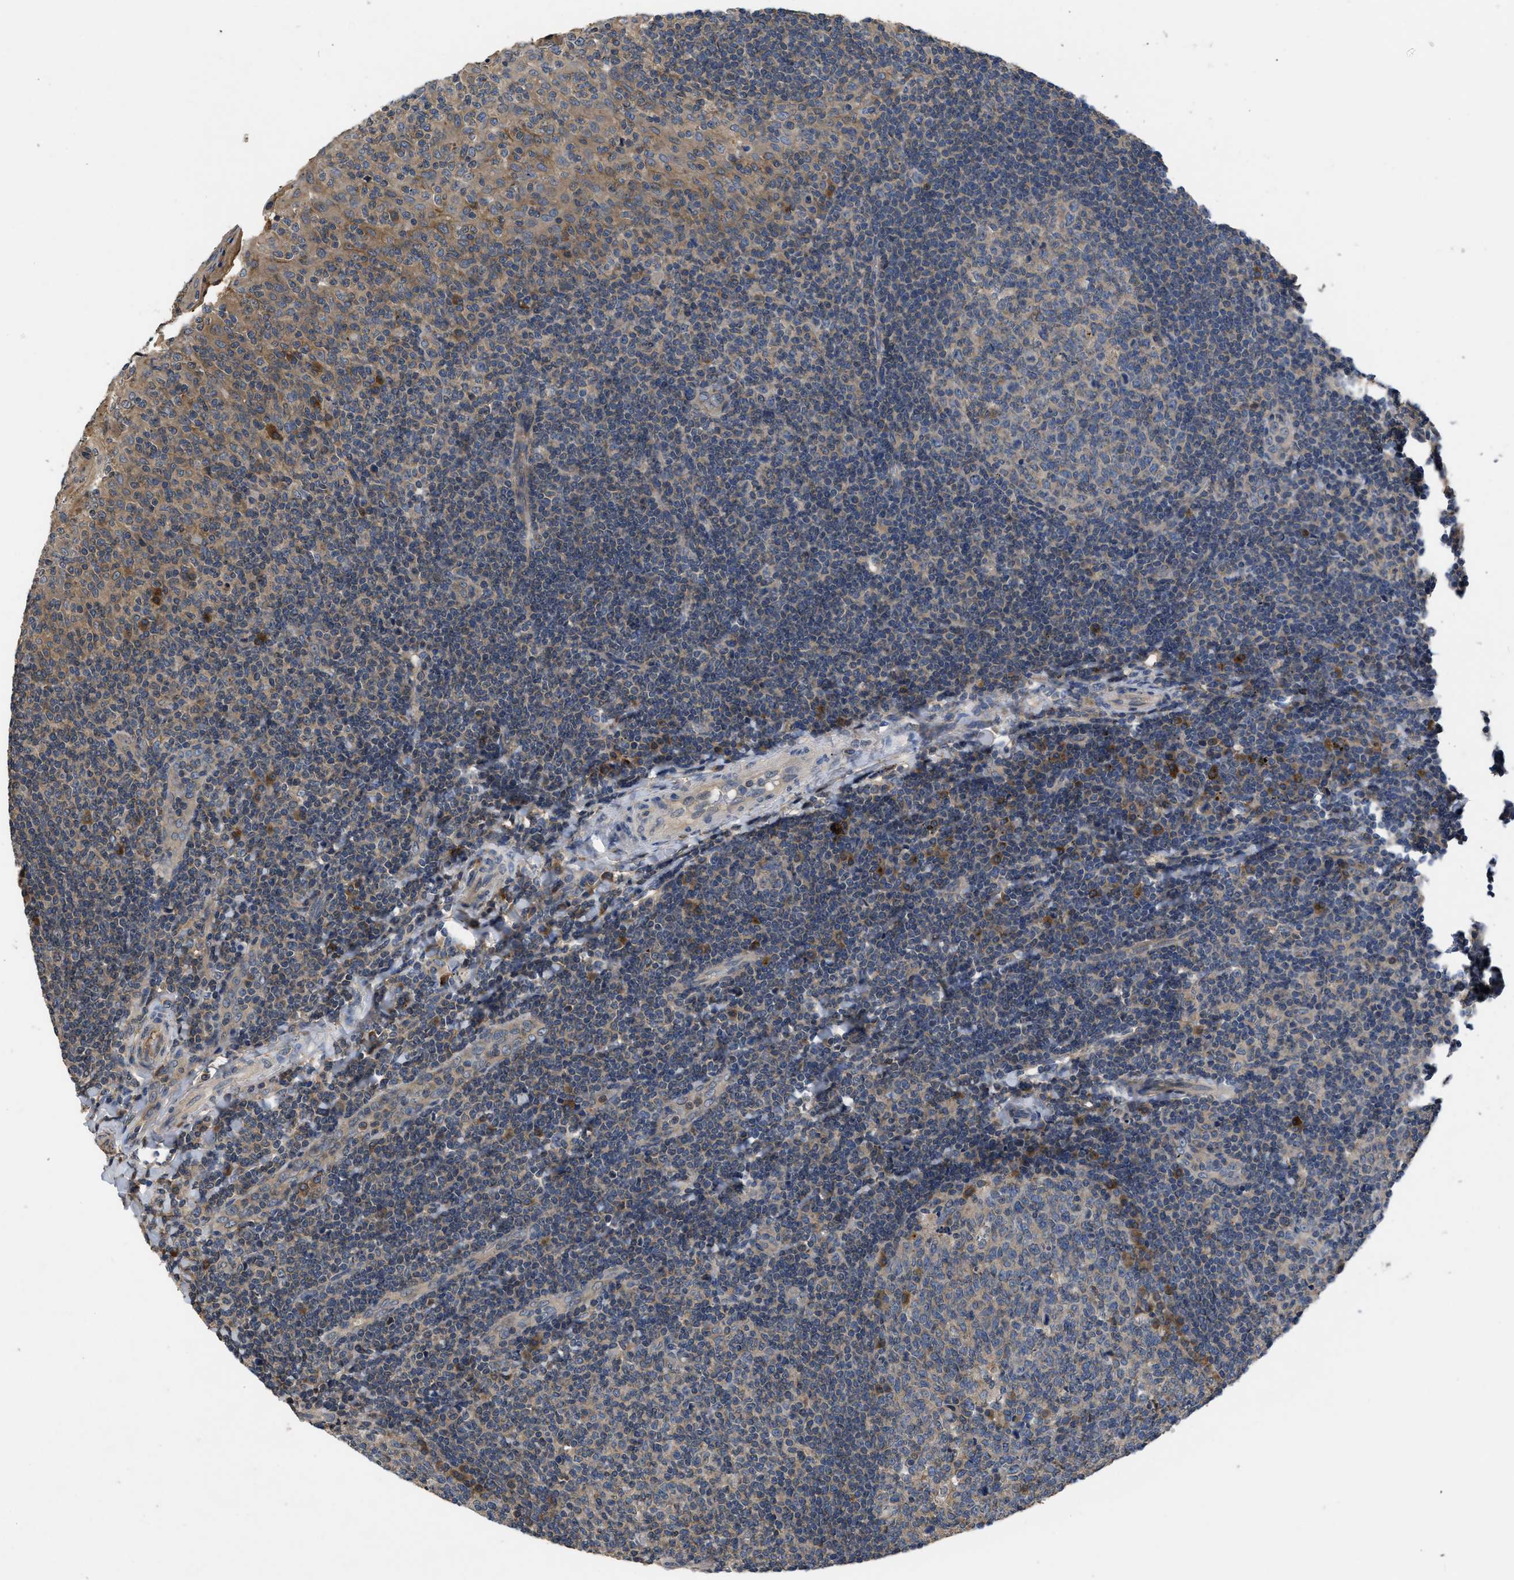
{"staining": {"intensity": "moderate", "quantity": "<25%", "location": "cytoplasmic/membranous"}, "tissue": "tonsil", "cell_type": "Germinal center cells", "image_type": "normal", "snomed": [{"axis": "morphology", "description": "Normal tissue, NOS"}, {"axis": "topography", "description": "Tonsil"}], "caption": "Germinal center cells reveal low levels of moderate cytoplasmic/membranous positivity in about <25% of cells in unremarkable human tonsil. (brown staining indicates protein expression, while blue staining denotes nuclei).", "gene": "VPS4A", "patient": {"sex": "female", "age": 19}}